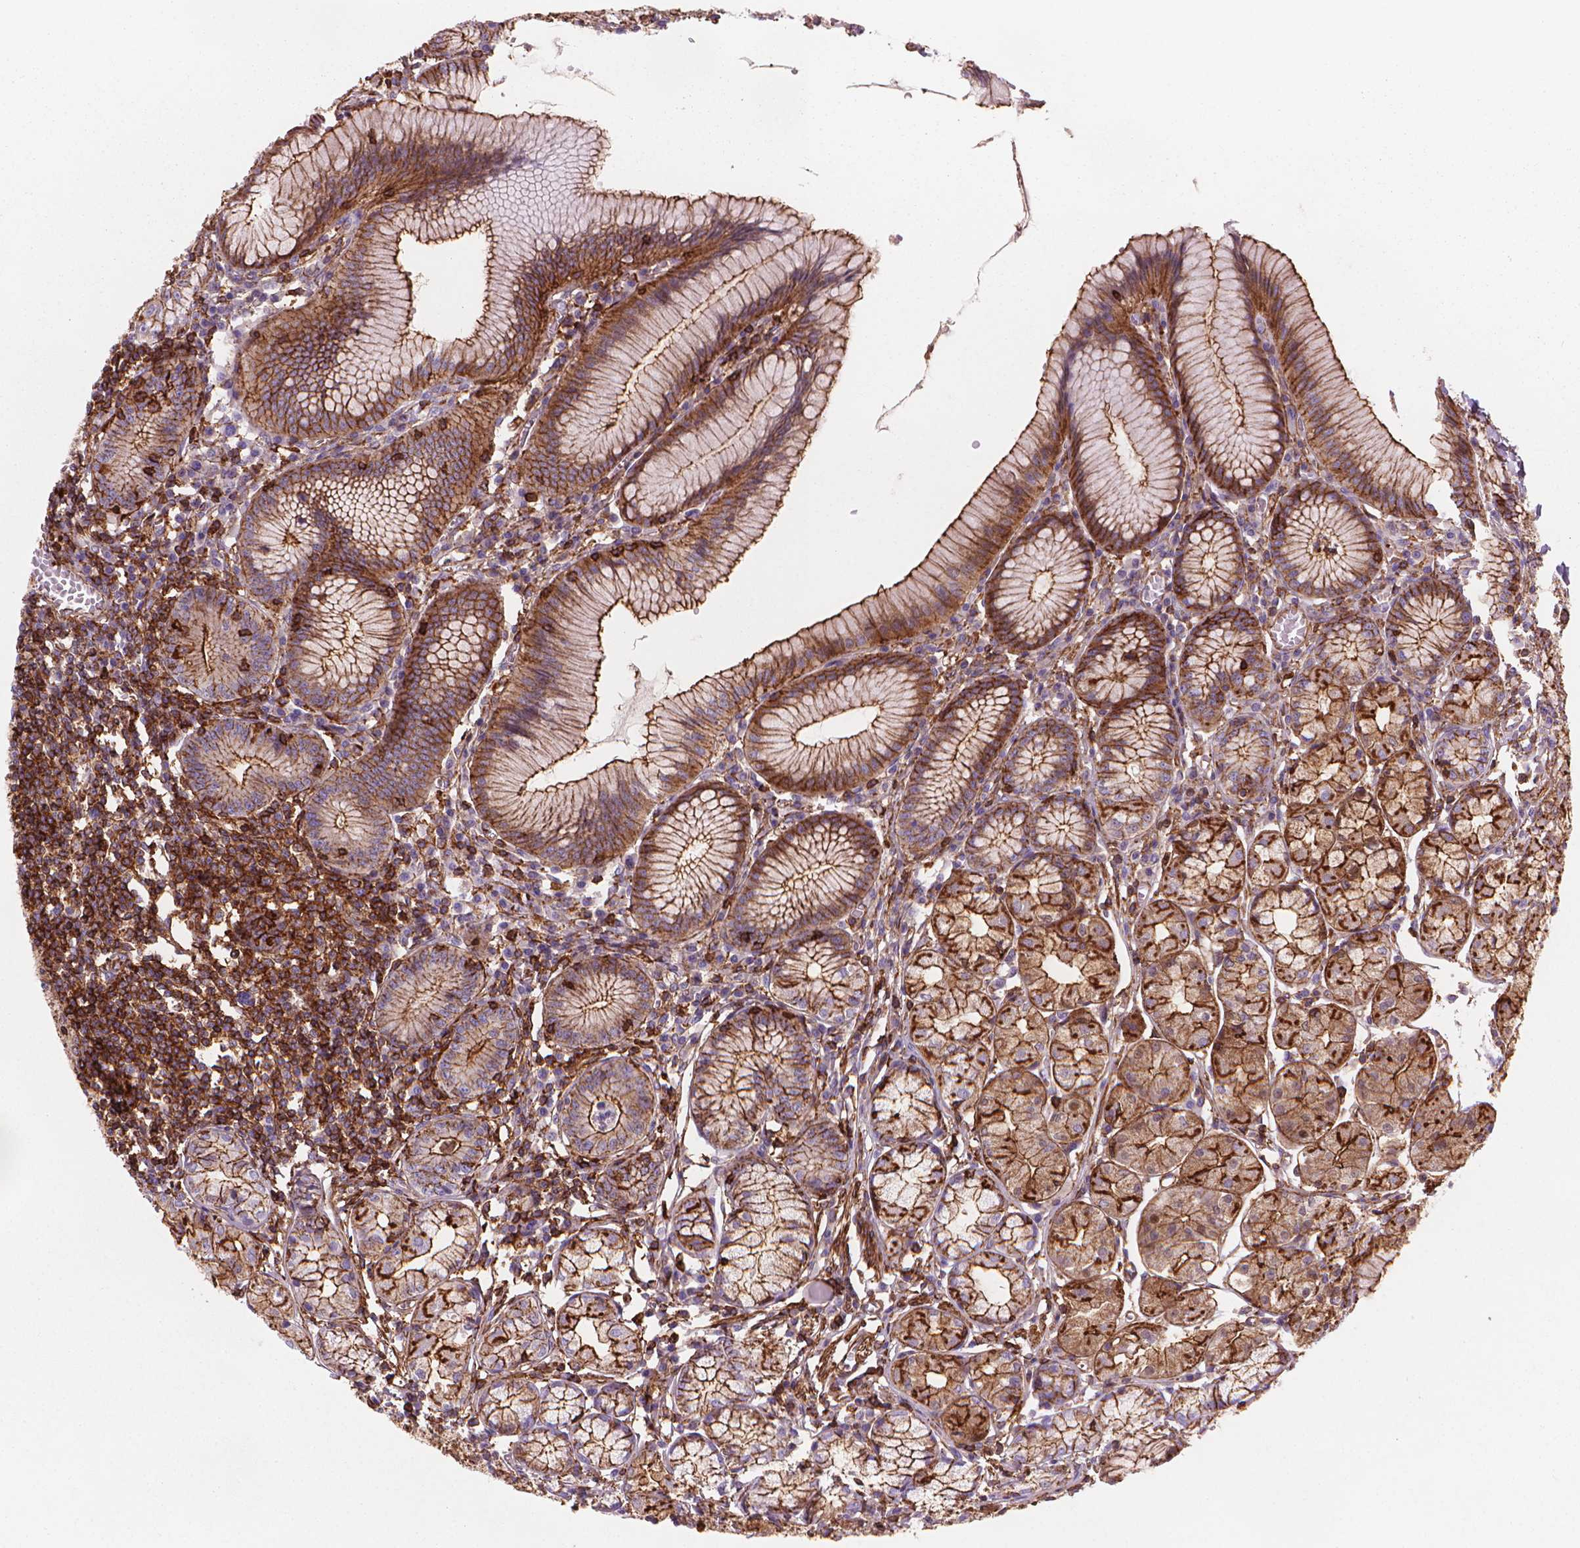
{"staining": {"intensity": "strong", "quantity": "25%-75%", "location": "cytoplasmic/membranous"}, "tissue": "stomach", "cell_type": "Glandular cells", "image_type": "normal", "snomed": [{"axis": "morphology", "description": "Normal tissue, NOS"}, {"axis": "topography", "description": "Stomach"}], "caption": "Protein analysis of unremarkable stomach exhibits strong cytoplasmic/membranous staining in about 25%-75% of glandular cells.", "gene": "PATJ", "patient": {"sex": "male", "age": 55}}